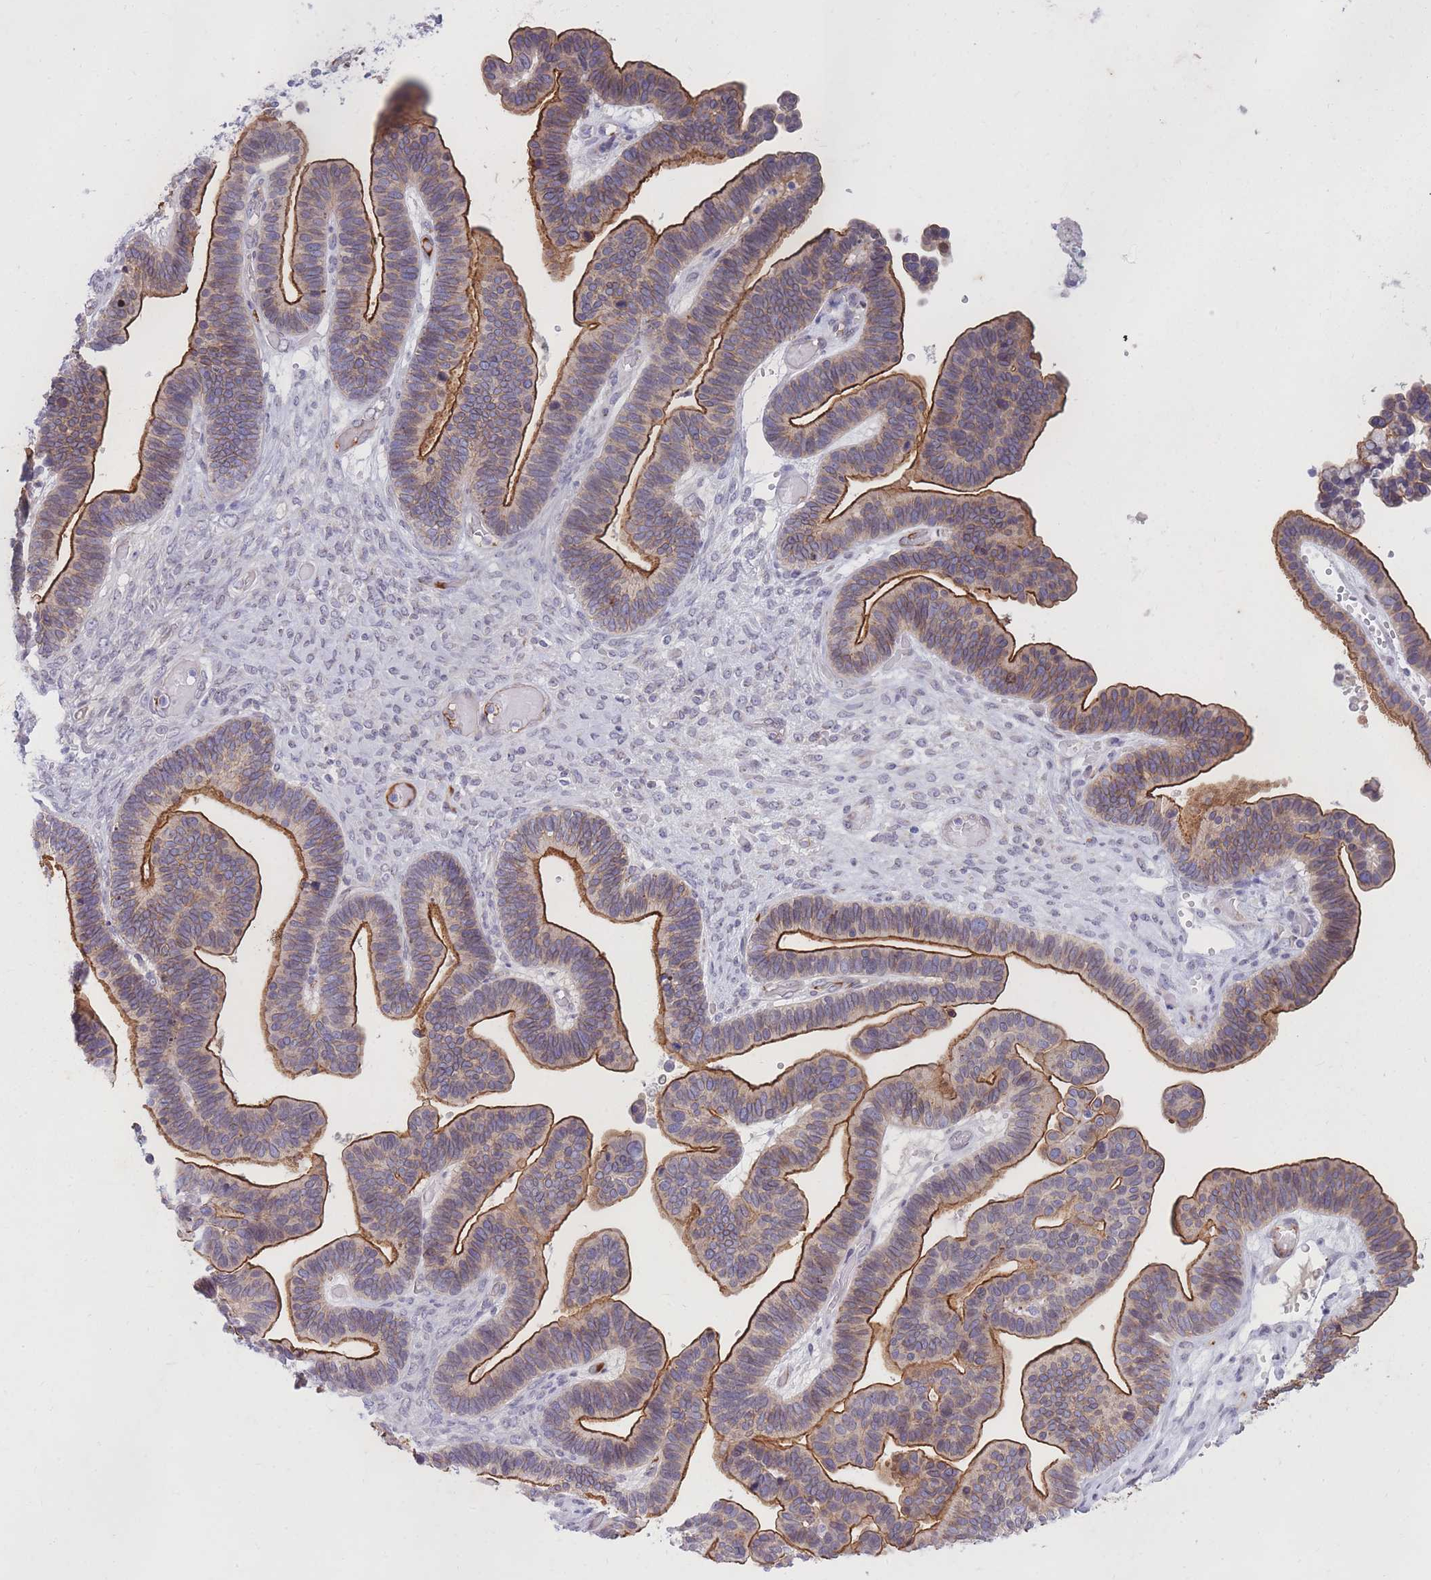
{"staining": {"intensity": "strong", "quantity": "25%-75%", "location": "cytoplasmic/membranous"}, "tissue": "ovarian cancer", "cell_type": "Tumor cells", "image_type": "cancer", "snomed": [{"axis": "morphology", "description": "Cystadenocarcinoma, serous, NOS"}, {"axis": "topography", "description": "Ovary"}], "caption": "This micrograph demonstrates immunohistochemistry (IHC) staining of human ovarian cancer, with high strong cytoplasmic/membranous positivity in about 25%-75% of tumor cells.", "gene": "HOOK2", "patient": {"sex": "female", "age": 56}}